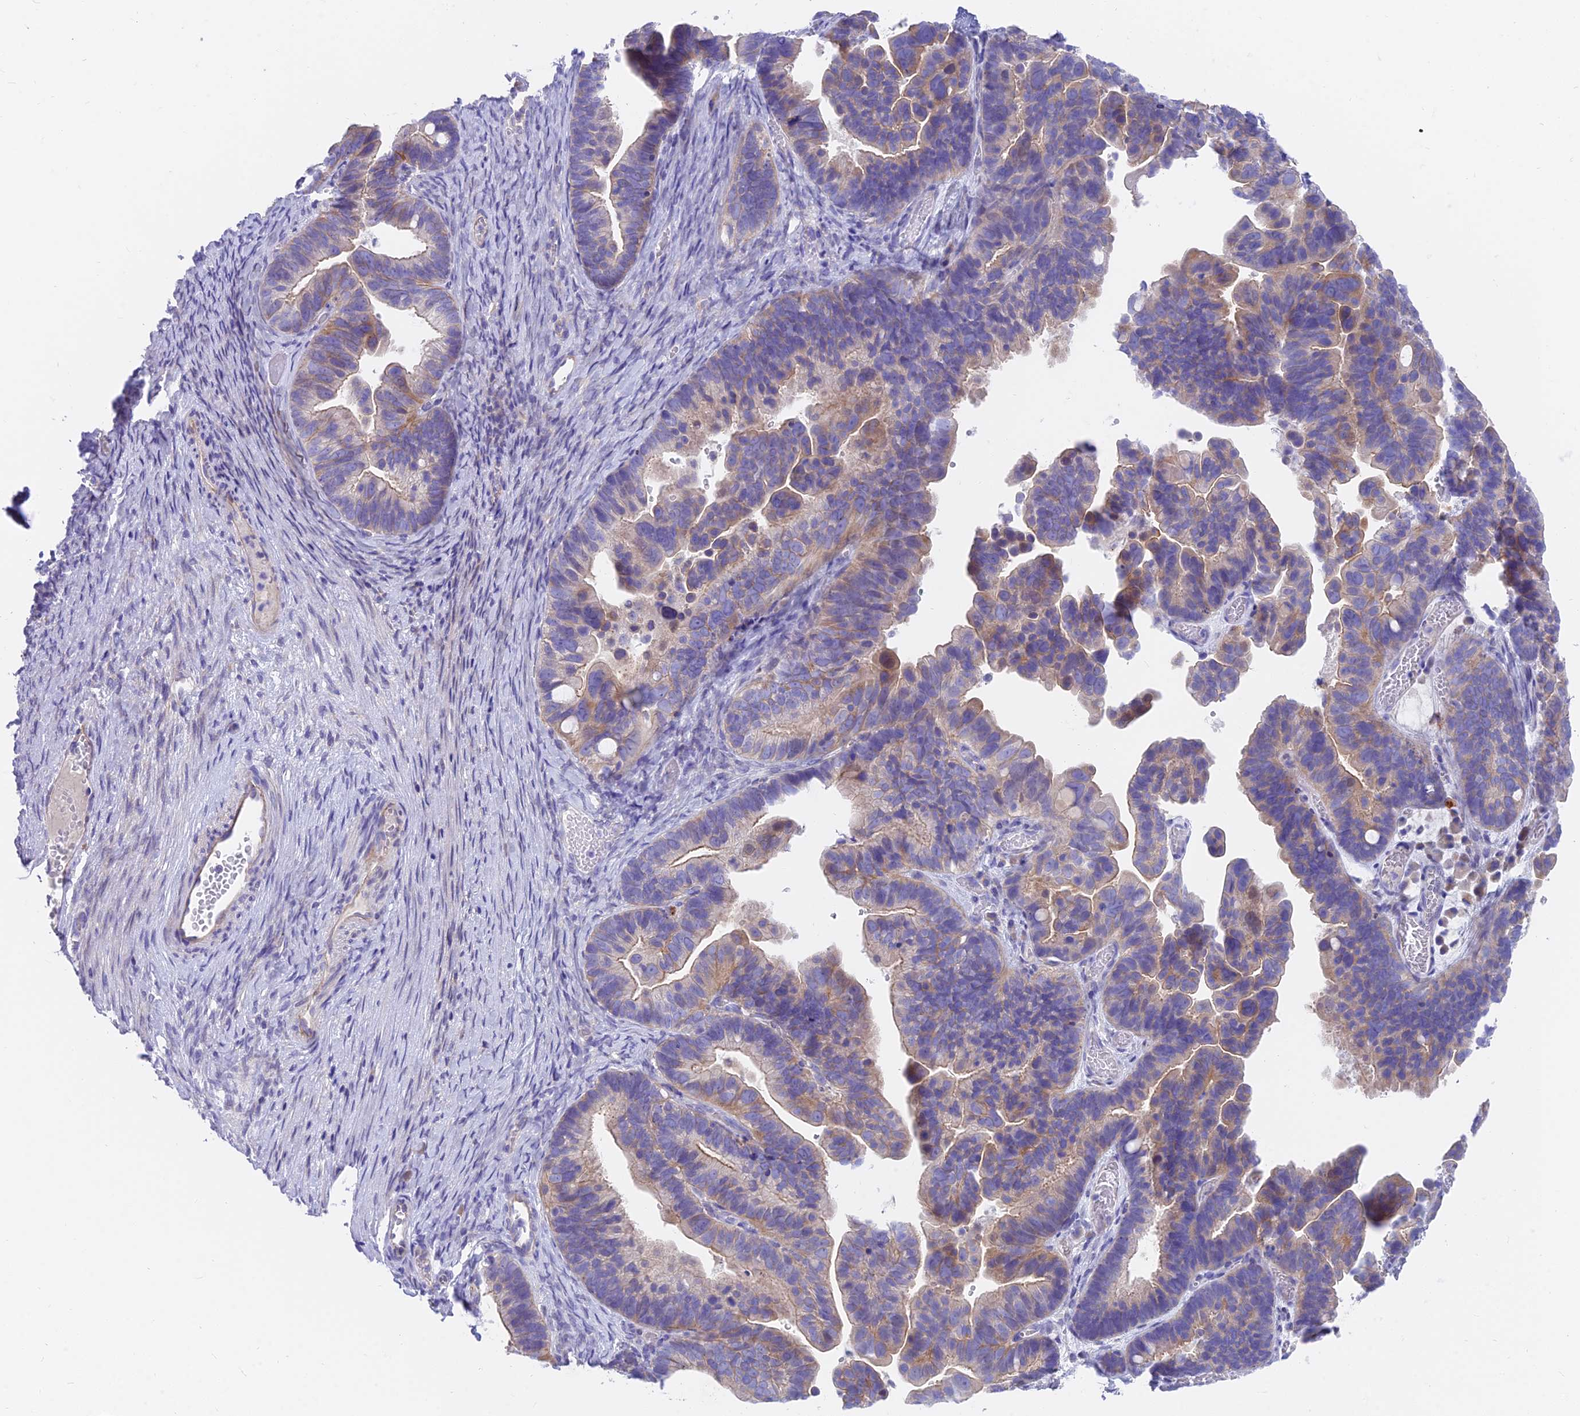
{"staining": {"intensity": "weak", "quantity": "25%-75%", "location": "cytoplasmic/membranous"}, "tissue": "ovarian cancer", "cell_type": "Tumor cells", "image_type": "cancer", "snomed": [{"axis": "morphology", "description": "Cystadenocarcinoma, serous, NOS"}, {"axis": "topography", "description": "Ovary"}], "caption": "Immunohistochemistry (DAB (3,3'-diaminobenzidine)) staining of serous cystadenocarcinoma (ovarian) shows weak cytoplasmic/membranous protein staining in approximately 25%-75% of tumor cells. The staining was performed using DAB to visualize the protein expression in brown, while the nuclei were stained in blue with hematoxylin (Magnification: 20x).", "gene": "FAM168B", "patient": {"sex": "female", "age": 56}}